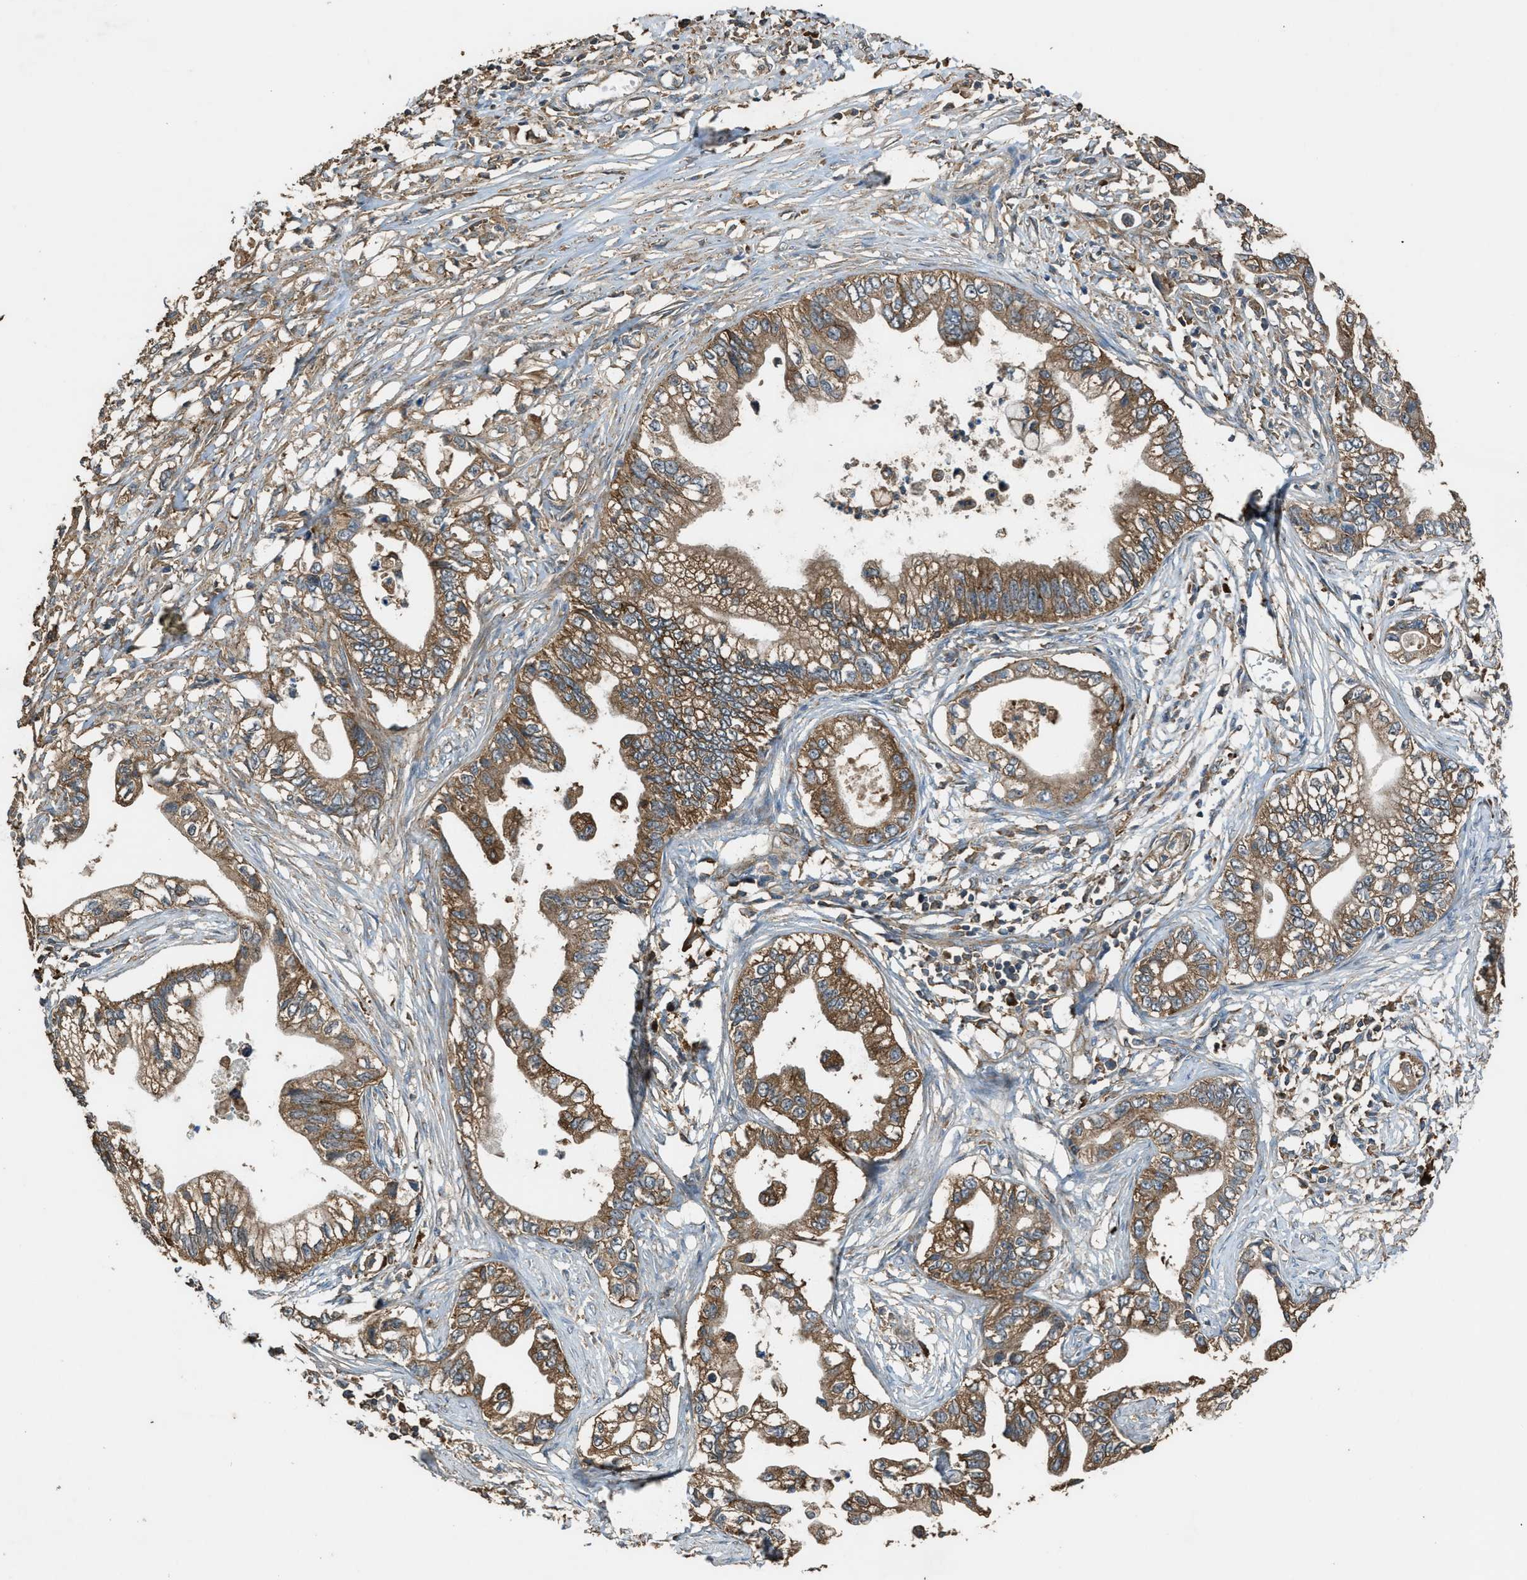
{"staining": {"intensity": "moderate", "quantity": ">75%", "location": "cytoplasmic/membranous"}, "tissue": "pancreatic cancer", "cell_type": "Tumor cells", "image_type": "cancer", "snomed": [{"axis": "morphology", "description": "Adenocarcinoma, NOS"}, {"axis": "topography", "description": "Pancreas"}], "caption": "Adenocarcinoma (pancreatic) stained for a protein (brown) demonstrates moderate cytoplasmic/membranous positive expression in about >75% of tumor cells.", "gene": "MAP3K8", "patient": {"sex": "male", "age": 56}}